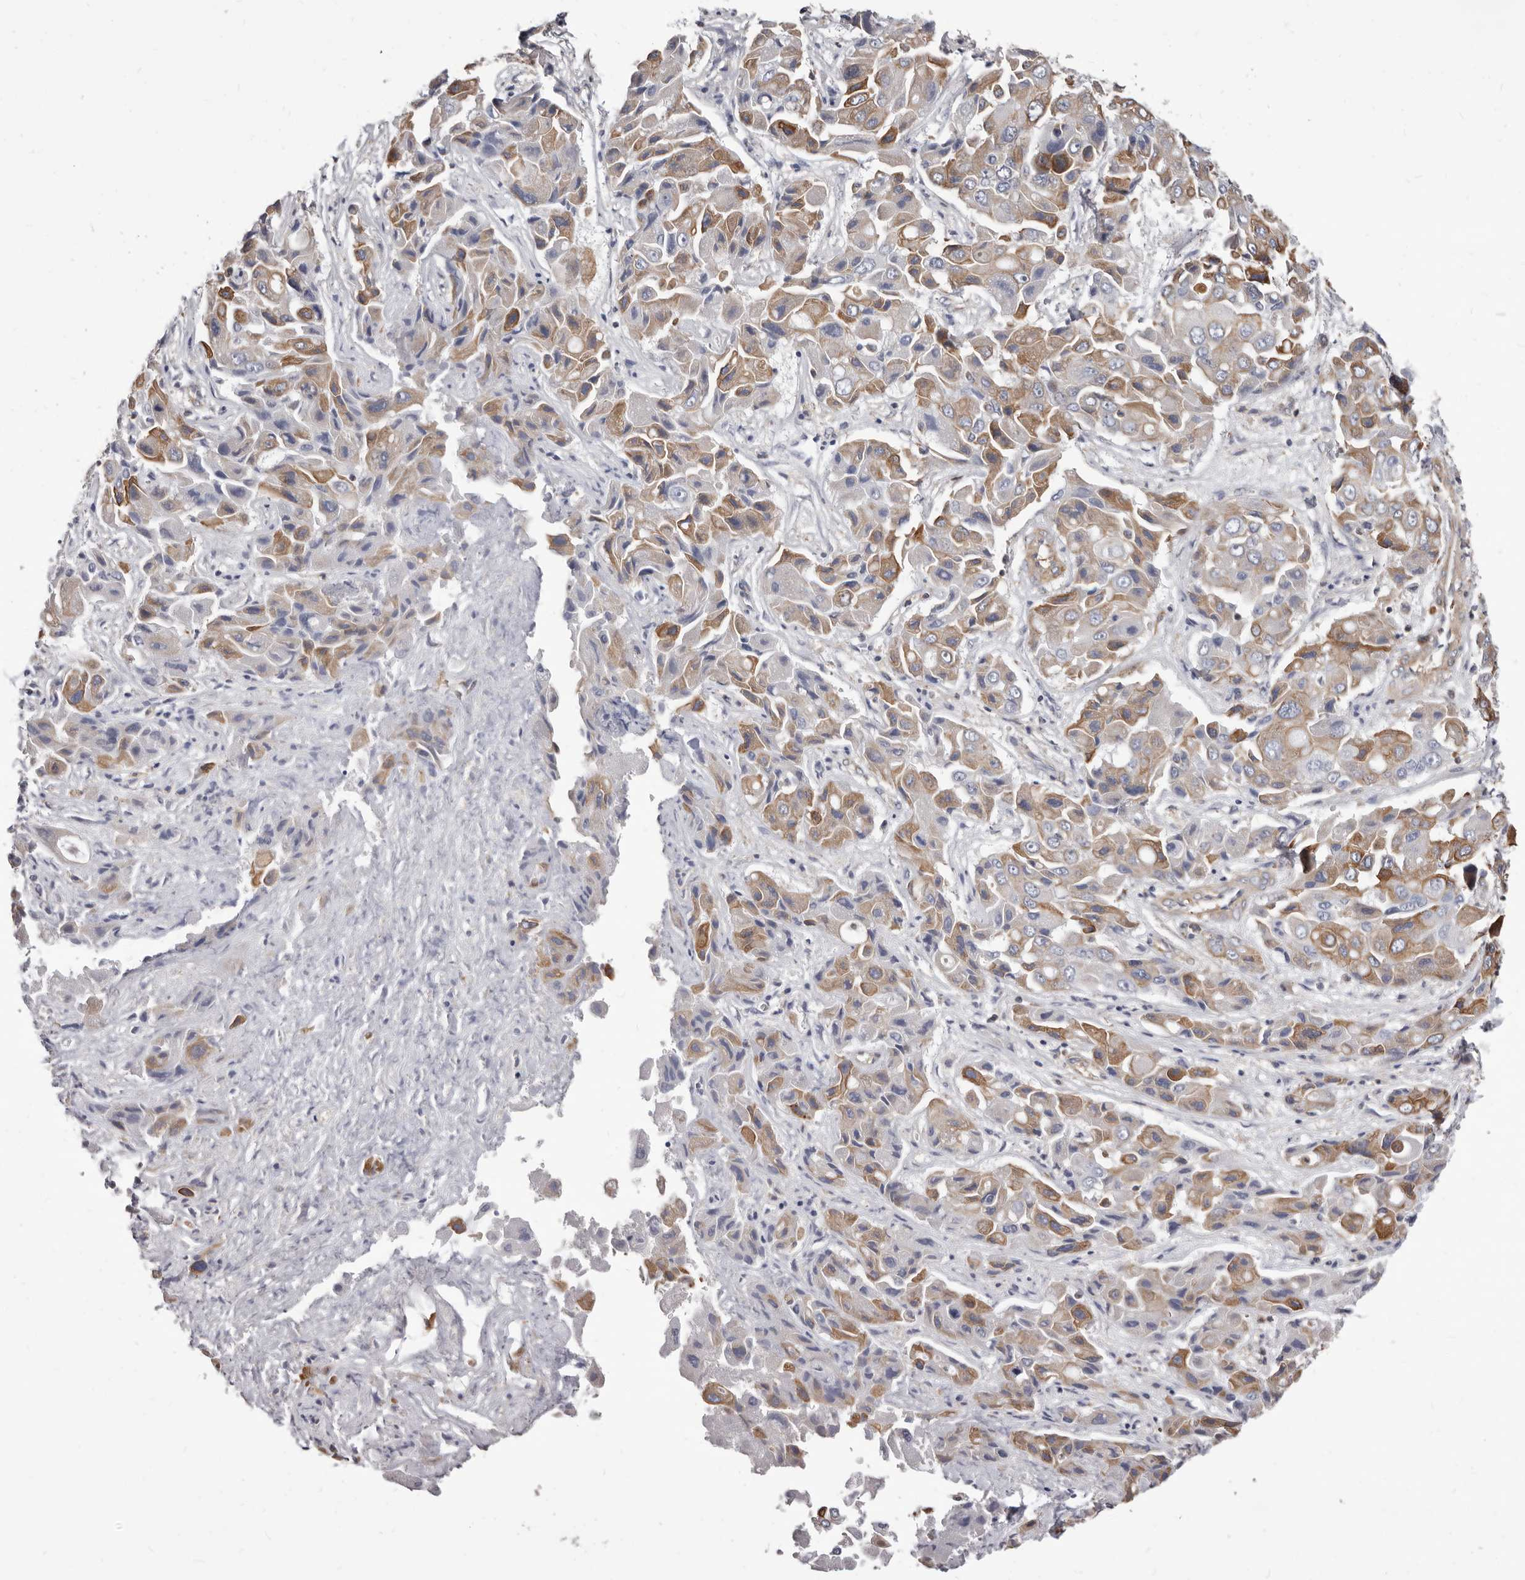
{"staining": {"intensity": "moderate", "quantity": "25%-75%", "location": "cytoplasmic/membranous"}, "tissue": "liver cancer", "cell_type": "Tumor cells", "image_type": "cancer", "snomed": [{"axis": "morphology", "description": "Cholangiocarcinoma"}, {"axis": "topography", "description": "Liver"}], "caption": "Human liver cholangiocarcinoma stained with a protein marker demonstrates moderate staining in tumor cells.", "gene": "NIBAN1", "patient": {"sex": "male", "age": 67}}